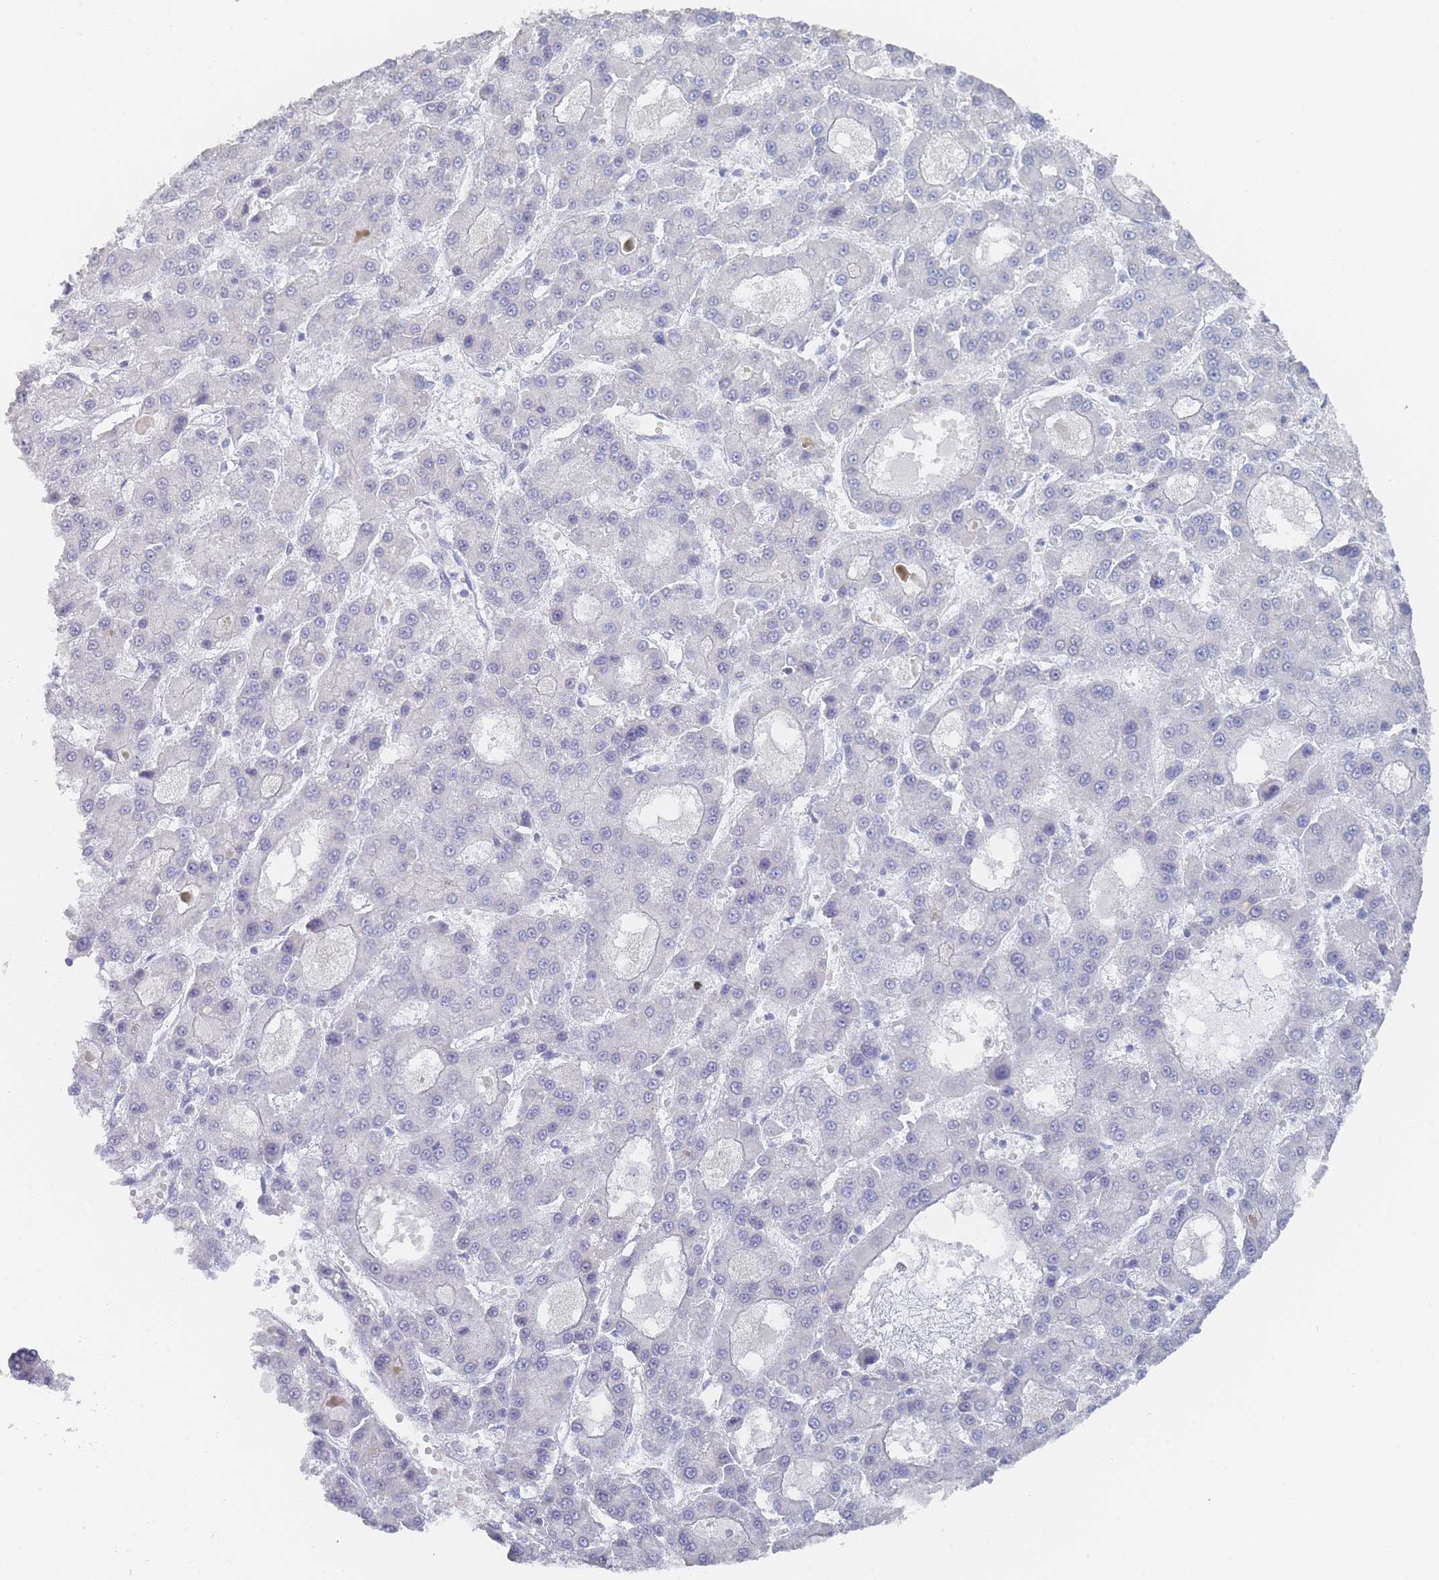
{"staining": {"intensity": "negative", "quantity": "none", "location": "none"}, "tissue": "liver cancer", "cell_type": "Tumor cells", "image_type": "cancer", "snomed": [{"axis": "morphology", "description": "Carcinoma, Hepatocellular, NOS"}, {"axis": "topography", "description": "Liver"}], "caption": "Image shows no significant protein staining in tumor cells of liver hepatocellular carcinoma.", "gene": "IMPG1", "patient": {"sex": "male", "age": 70}}